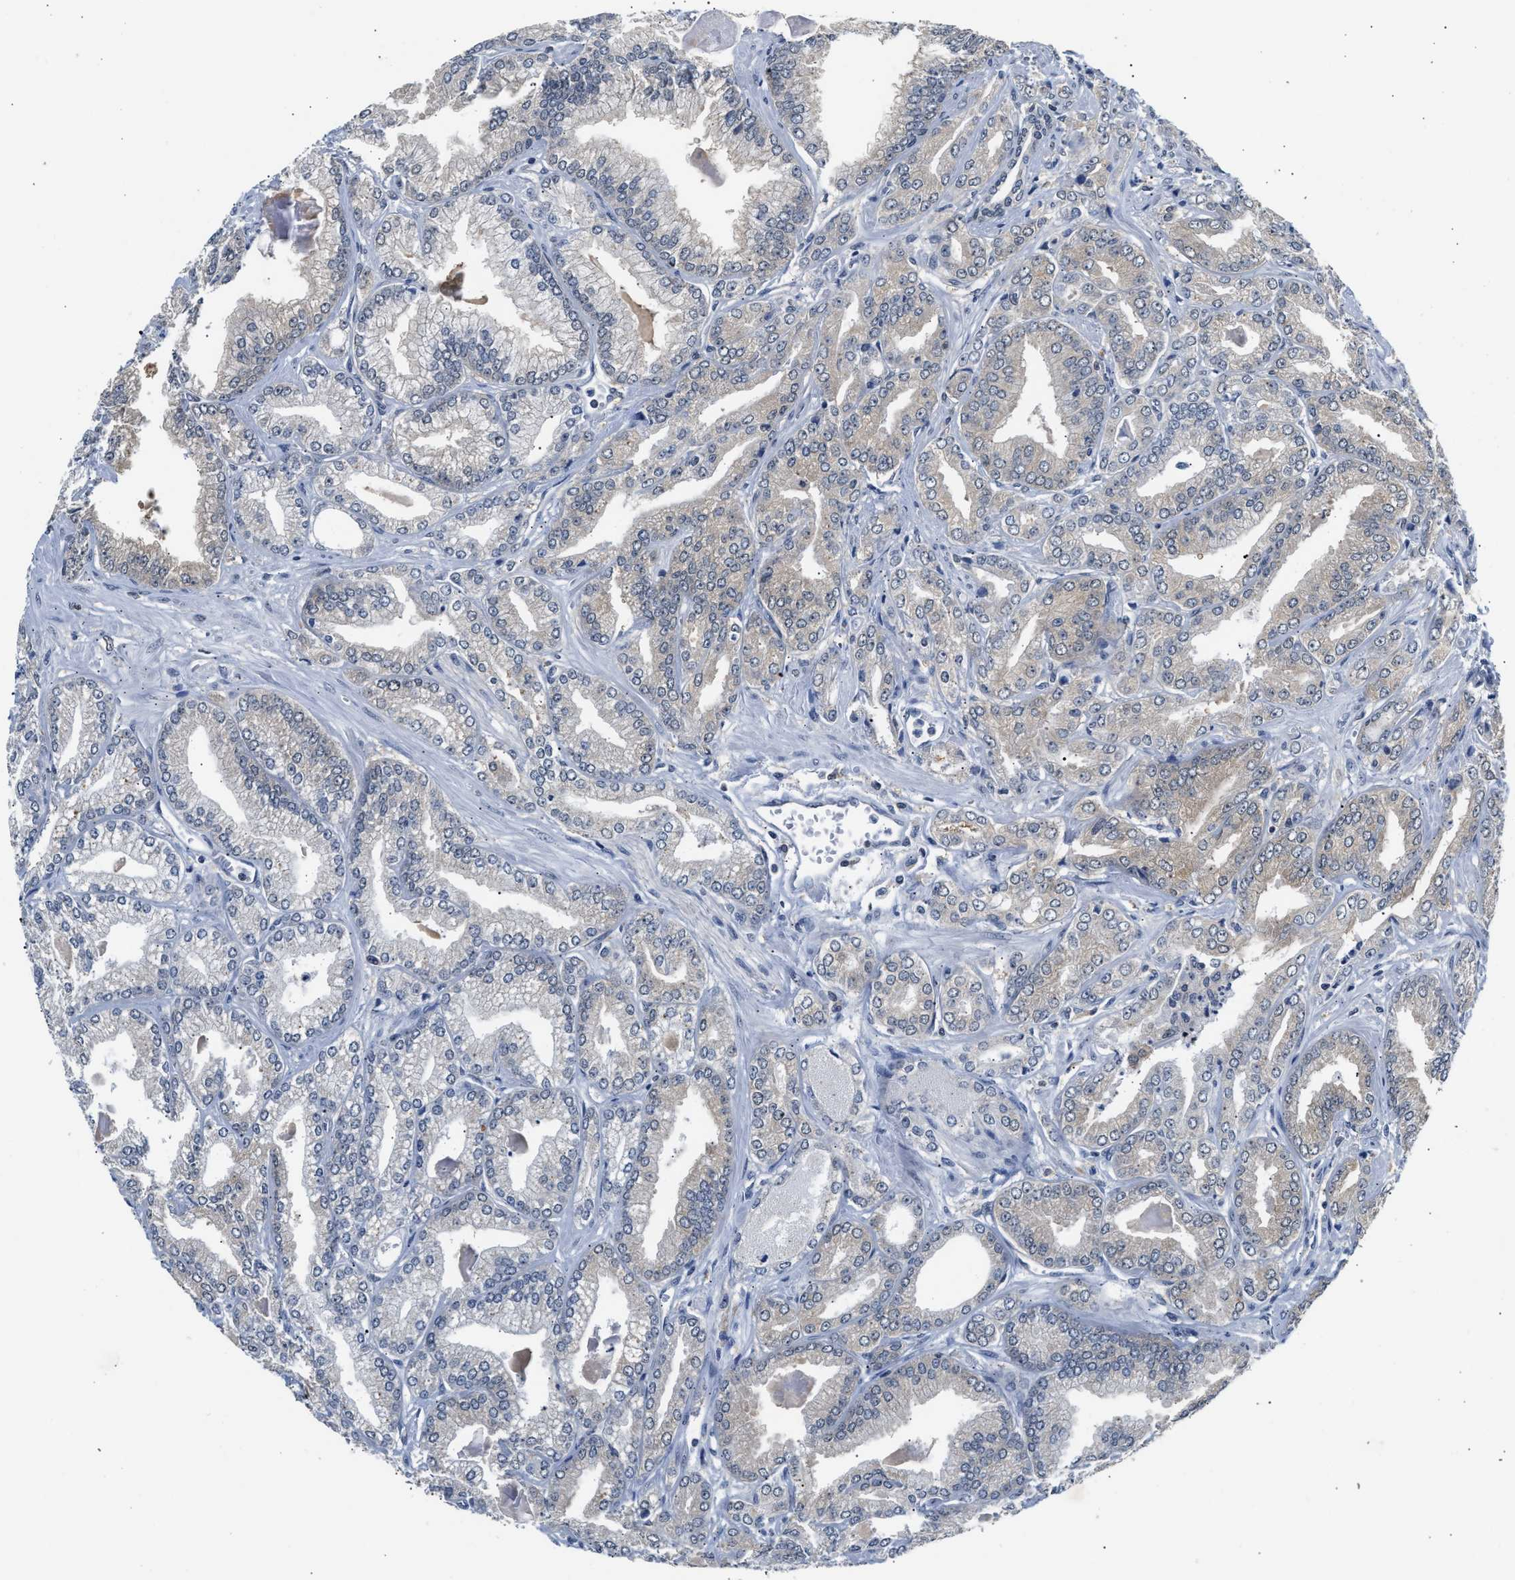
{"staining": {"intensity": "negative", "quantity": "none", "location": "none"}, "tissue": "prostate cancer", "cell_type": "Tumor cells", "image_type": "cancer", "snomed": [{"axis": "morphology", "description": "Adenocarcinoma, Low grade"}, {"axis": "topography", "description": "Prostate"}], "caption": "Immunohistochemistry histopathology image of neoplastic tissue: prostate cancer (adenocarcinoma (low-grade)) stained with DAB (3,3'-diaminobenzidine) shows no significant protein positivity in tumor cells. (DAB (3,3'-diaminobenzidine) IHC, high magnification).", "gene": "PPM1L", "patient": {"sex": "male", "age": 52}}